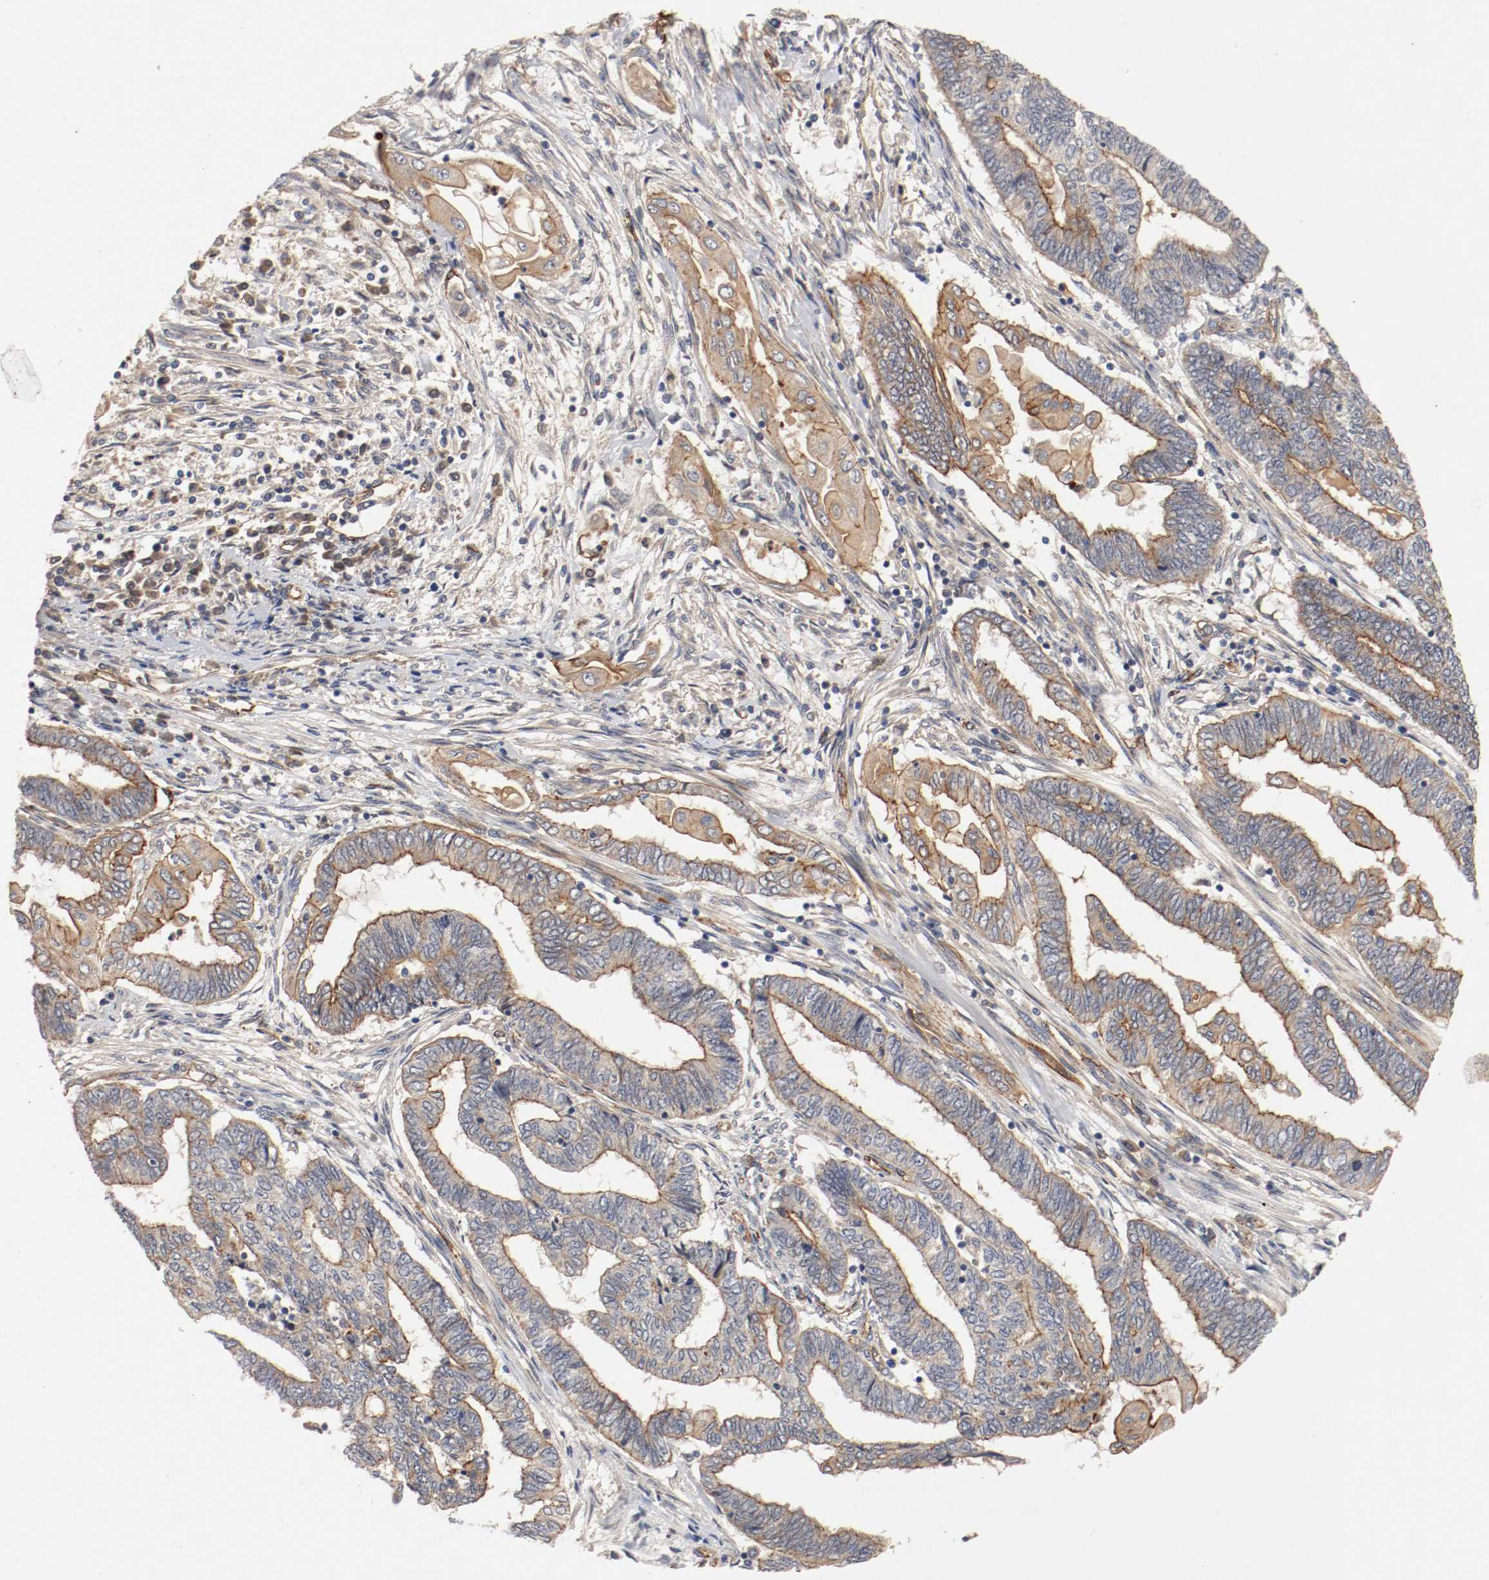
{"staining": {"intensity": "moderate", "quantity": "25%-75%", "location": "cytoplasmic/membranous"}, "tissue": "endometrial cancer", "cell_type": "Tumor cells", "image_type": "cancer", "snomed": [{"axis": "morphology", "description": "Adenocarcinoma, NOS"}, {"axis": "topography", "description": "Uterus"}, {"axis": "topography", "description": "Endometrium"}], "caption": "Immunohistochemical staining of endometrial cancer exhibits medium levels of moderate cytoplasmic/membranous expression in approximately 25%-75% of tumor cells.", "gene": "TYK2", "patient": {"sex": "female", "age": 70}}